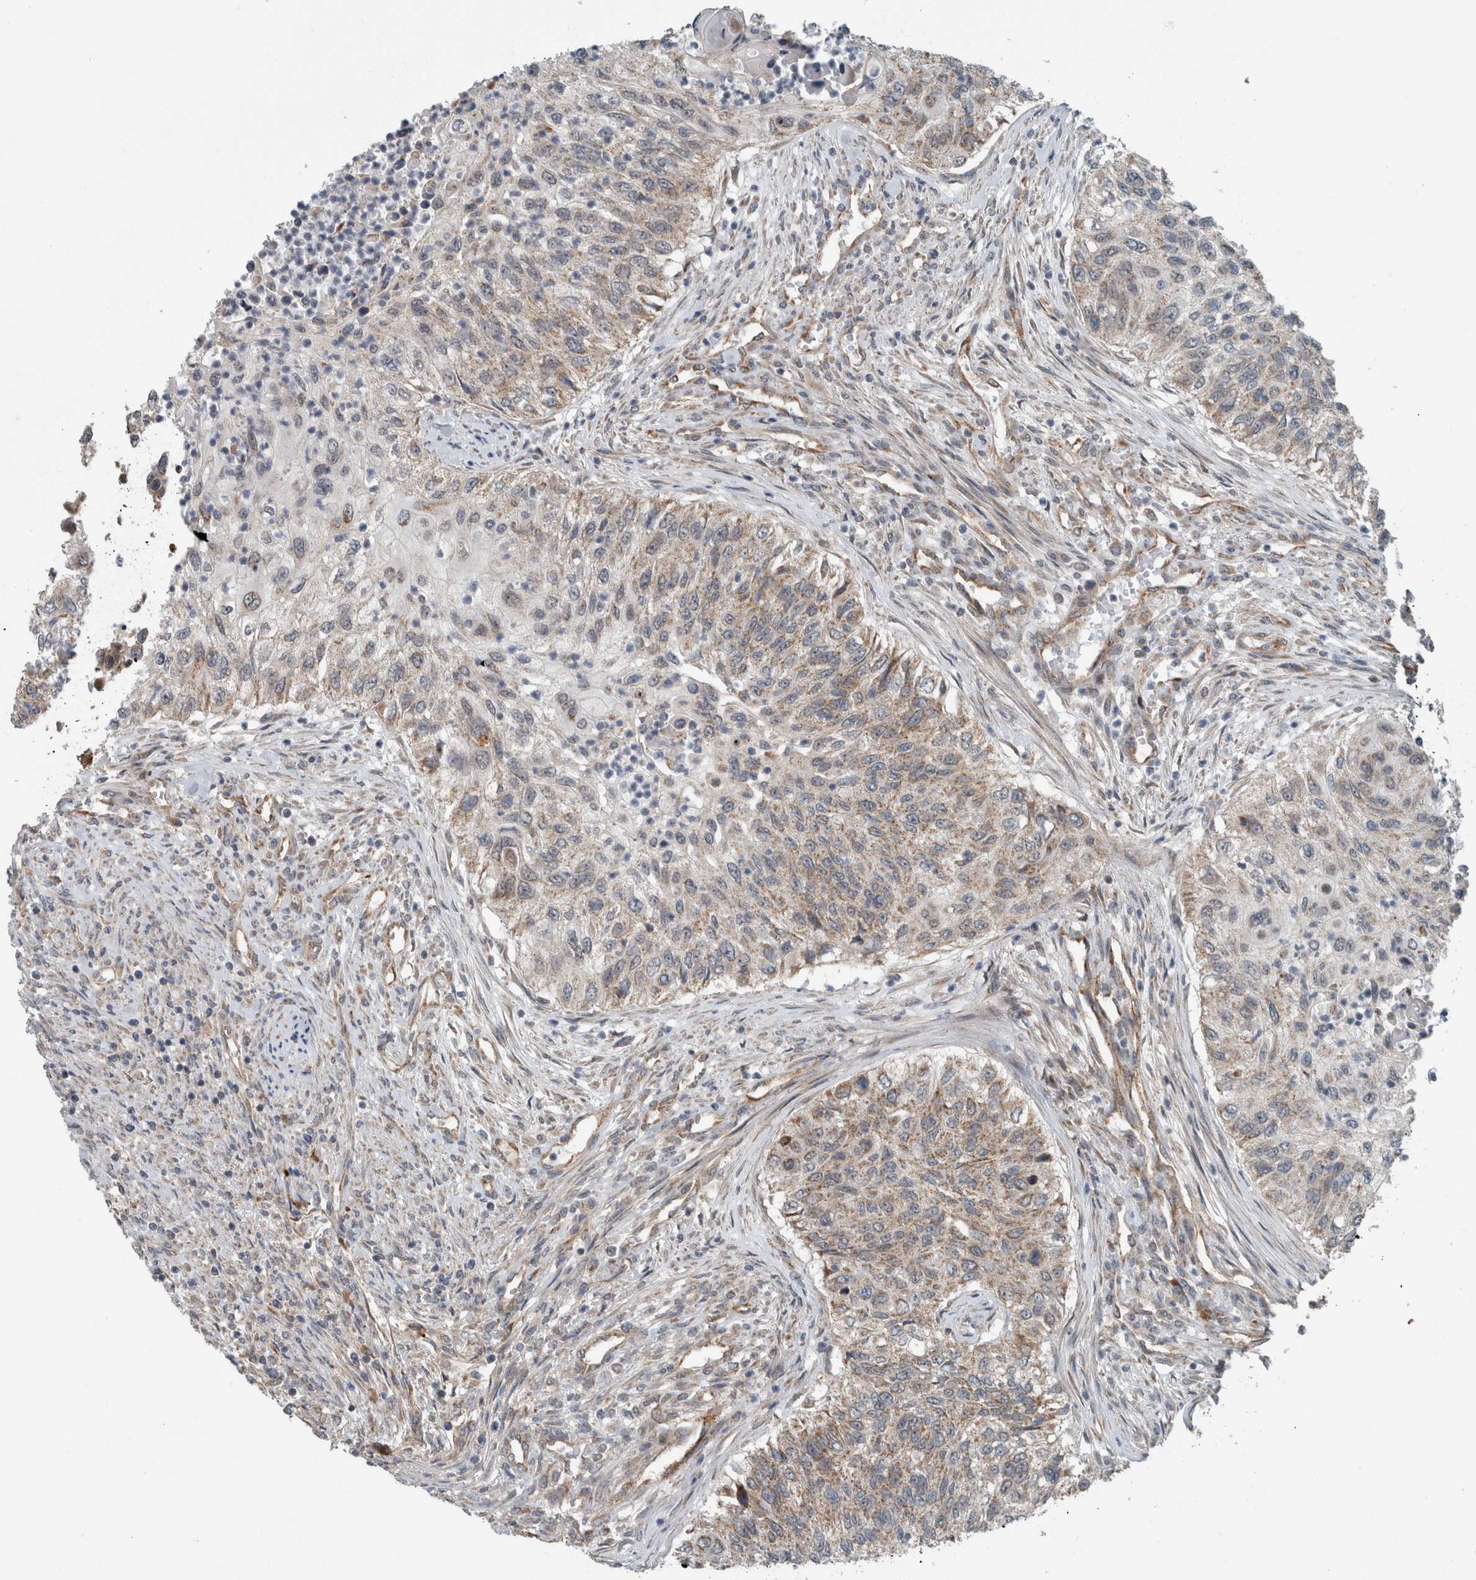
{"staining": {"intensity": "weak", "quantity": ">75%", "location": "cytoplasmic/membranous"}, "tissue": "urothelial cancer", "cell_type": "Tumor cells", "image_type": "cancer", "snomed": [{"axis": "morphology", "description": "Urothelial carcinoma, High grade"}, {"axis": "topography", "description": "Urinary bladder"}], "caption": "Immunohistochemical staining of urothelial cancer demonstrates low levels of weak cytoplasmic/membranous positivity in approximately >75% of tumor cells. (Stains: DAB (3,3'-diaminobenzidine) in brown, nuclei in blue, Microscopy: brightfield microscopy at high magnification).", "gene": "GBA2", "patient": {"sex": "female", "age": 60}}